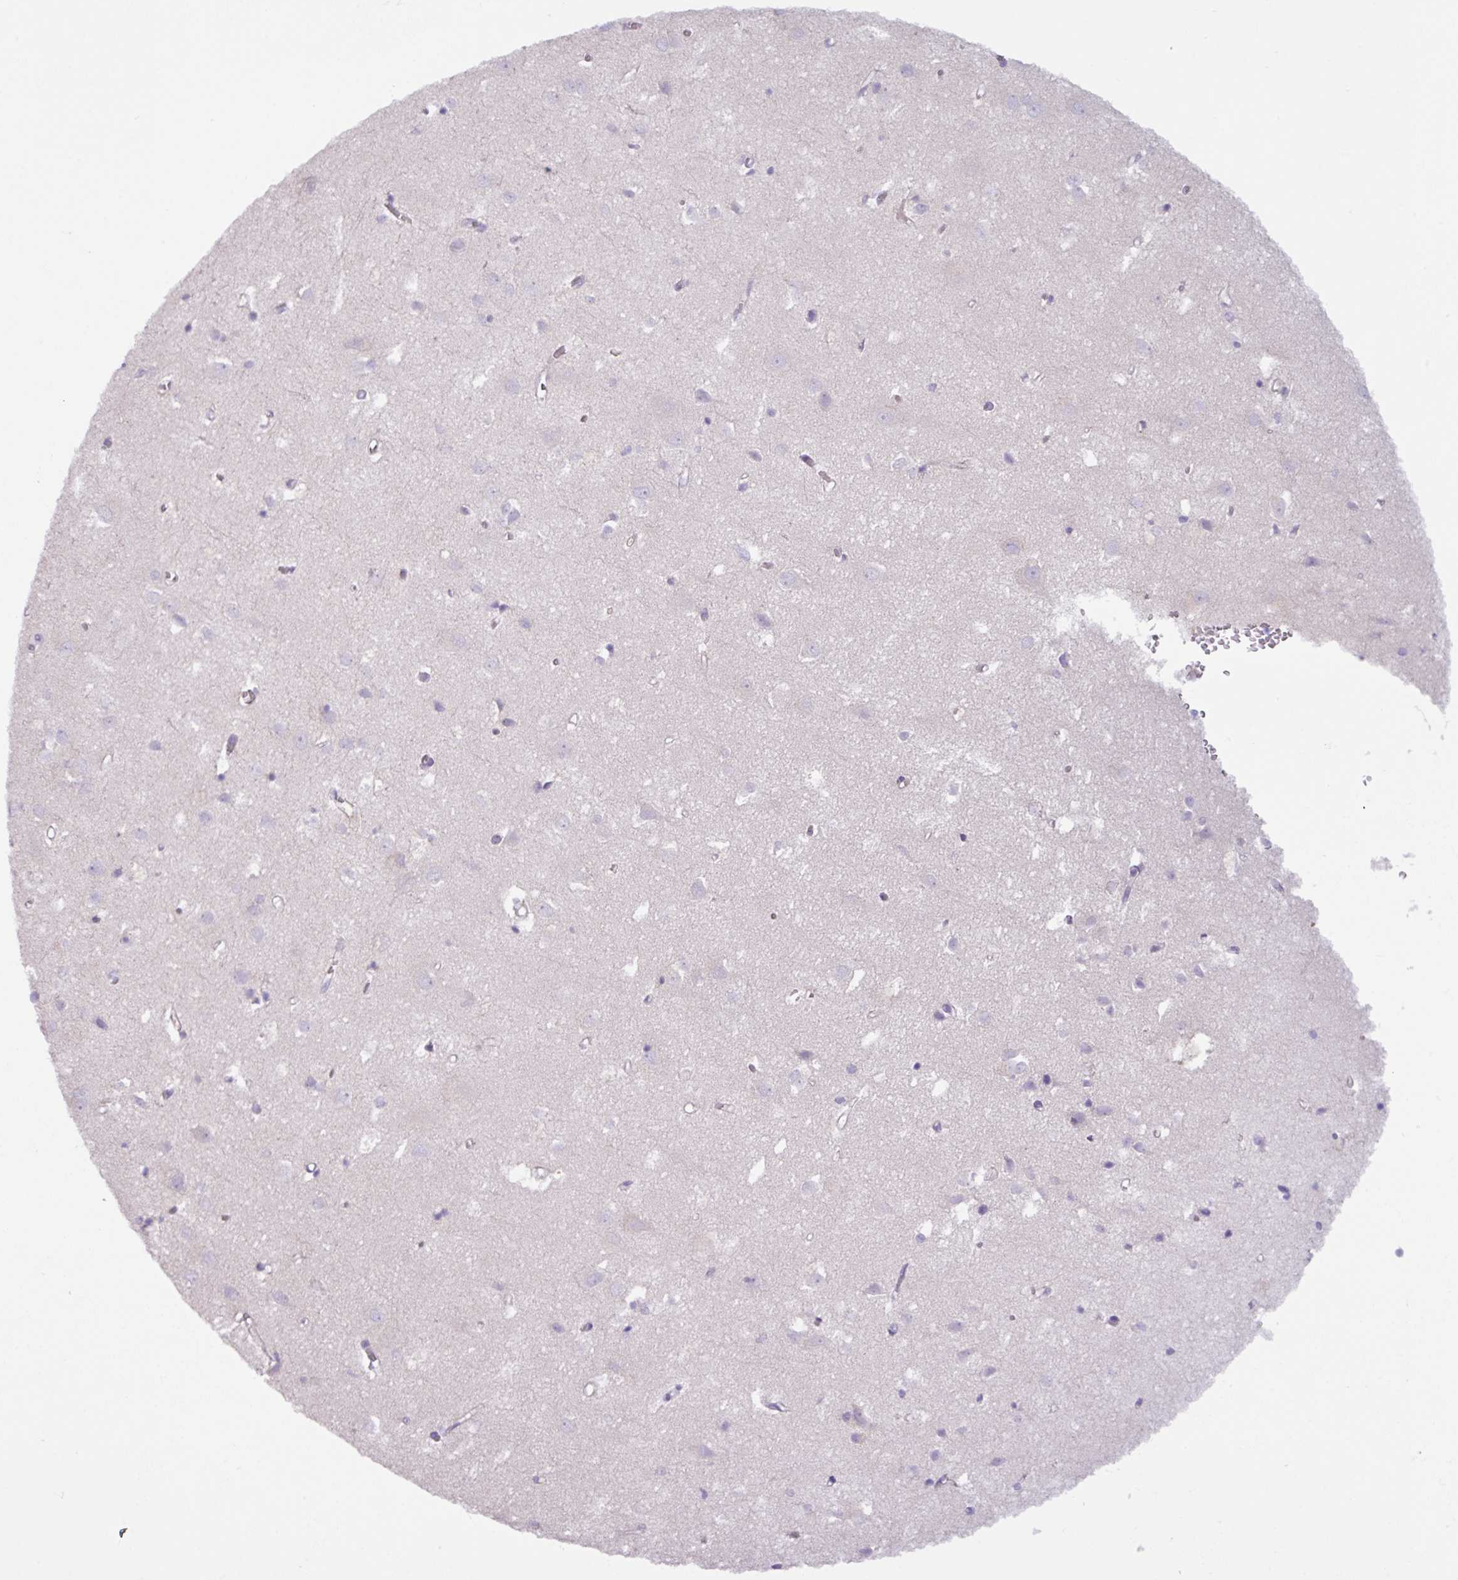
{"staining": {"intensity": "negative", "quantity": "none", "location": "none"}, "tissue": "cerebral cortex", "cell_type": "Endothelial cells", "image_type": "normal", "snomed": [{"axis": "morphology", "description": "Normal tissue, NOS"}, {"axis": "topography", "description": "Cerebral cortex"}], "caption": "Immunohistochemistry image of benign cerebral cortex: human cerebral cortex stained with DAB displays no significant protein staining in endothelial cells.", "gene": "TONSL", "patient": {"sex": "male", "age": 70}}